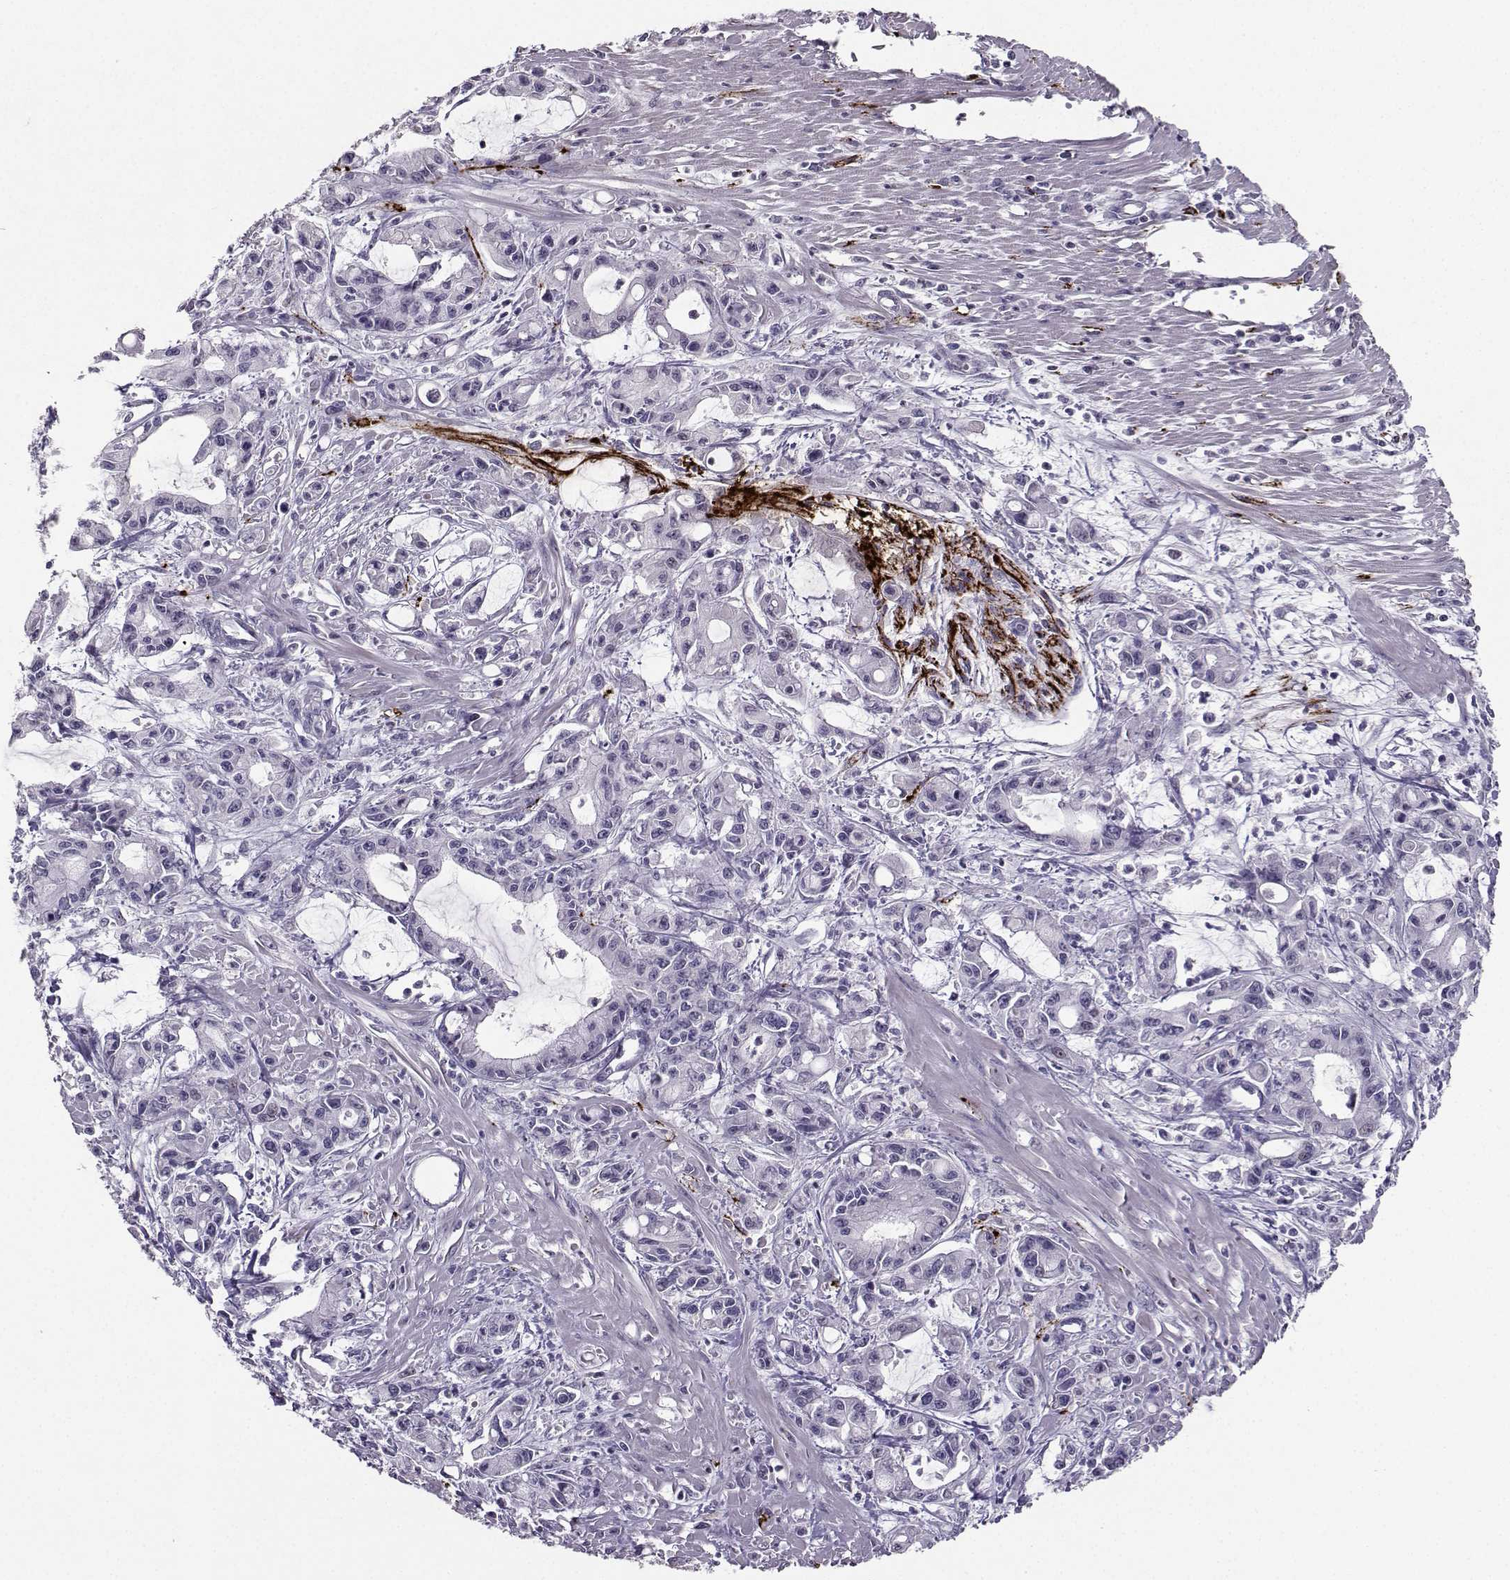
{"staining": {"intensity": "negative", "quantity": "none", "location": "none"}, "tissue": "pancreatic cancer", "cell_type": "Tumor cells", "image_type": "cancer", "snomed": [{"axis": "morphology", "description": "Adenocarcinoma, NOS"}, {"axis": "topography", "description": "Pancreas"}], "caption": "Adenocarcinoma (pancreatic) was stained to show a protein in brown. There is no significant positivity in tumor cells.", "gene": "CARTPT", "patient": {"sex": "male", "age": 48}}